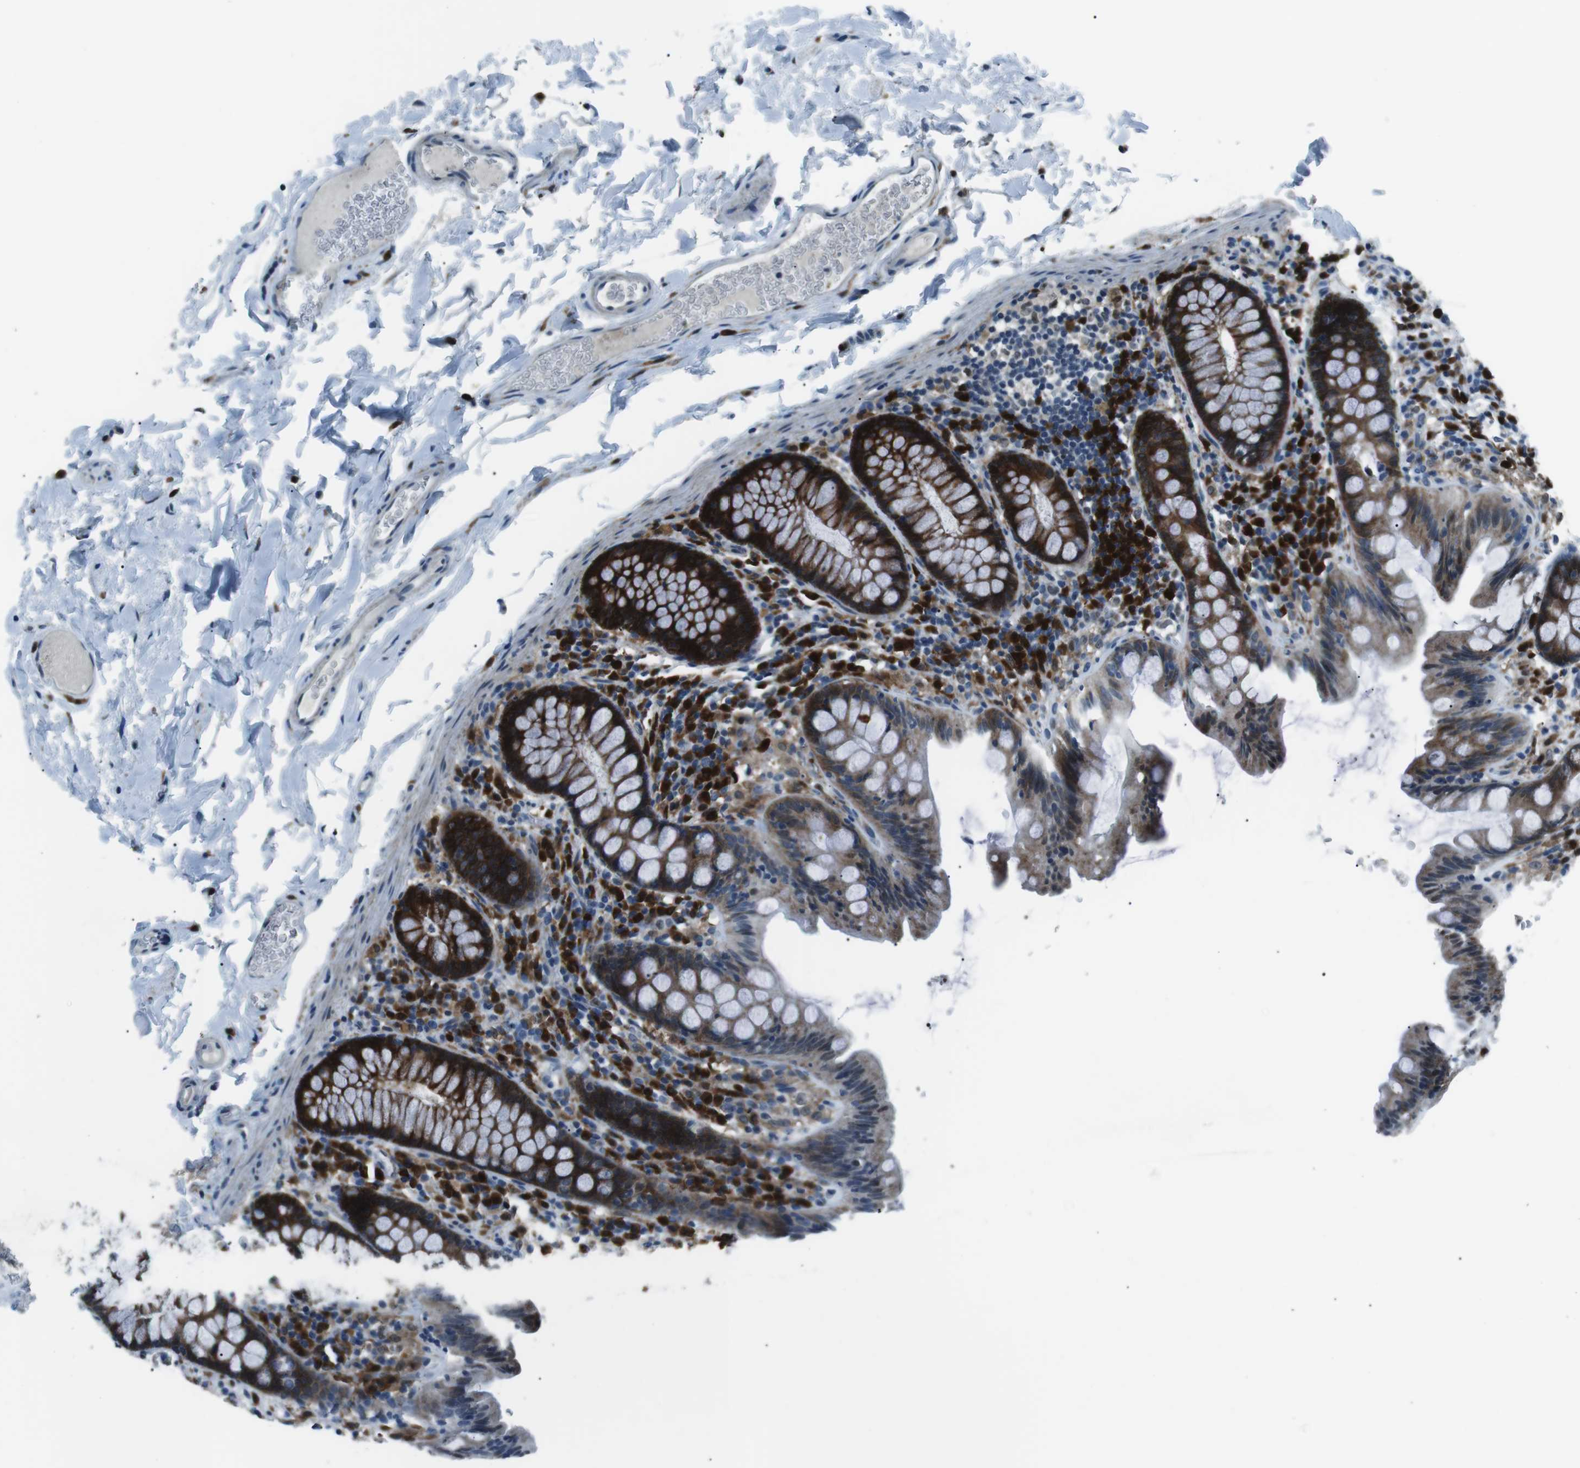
{"staining": {"intensity": "negative", "quantity": "none", "location": "none"}, "tissue": "colon", "cell_type": "Endothelial cells", "image_type": "normal", "snomed": [{"axis": "morphology", "description": "Normal tissue, NOS"}, {"axis": "topography", "description": "Colon"}], "caption": "IHC photomicrograph of normal colon: human colon stained with DAB exhibits no significant protein expression in endothelial cells.", "gene": "BLNK", "patient": {"sex": "female", "age": 80}}